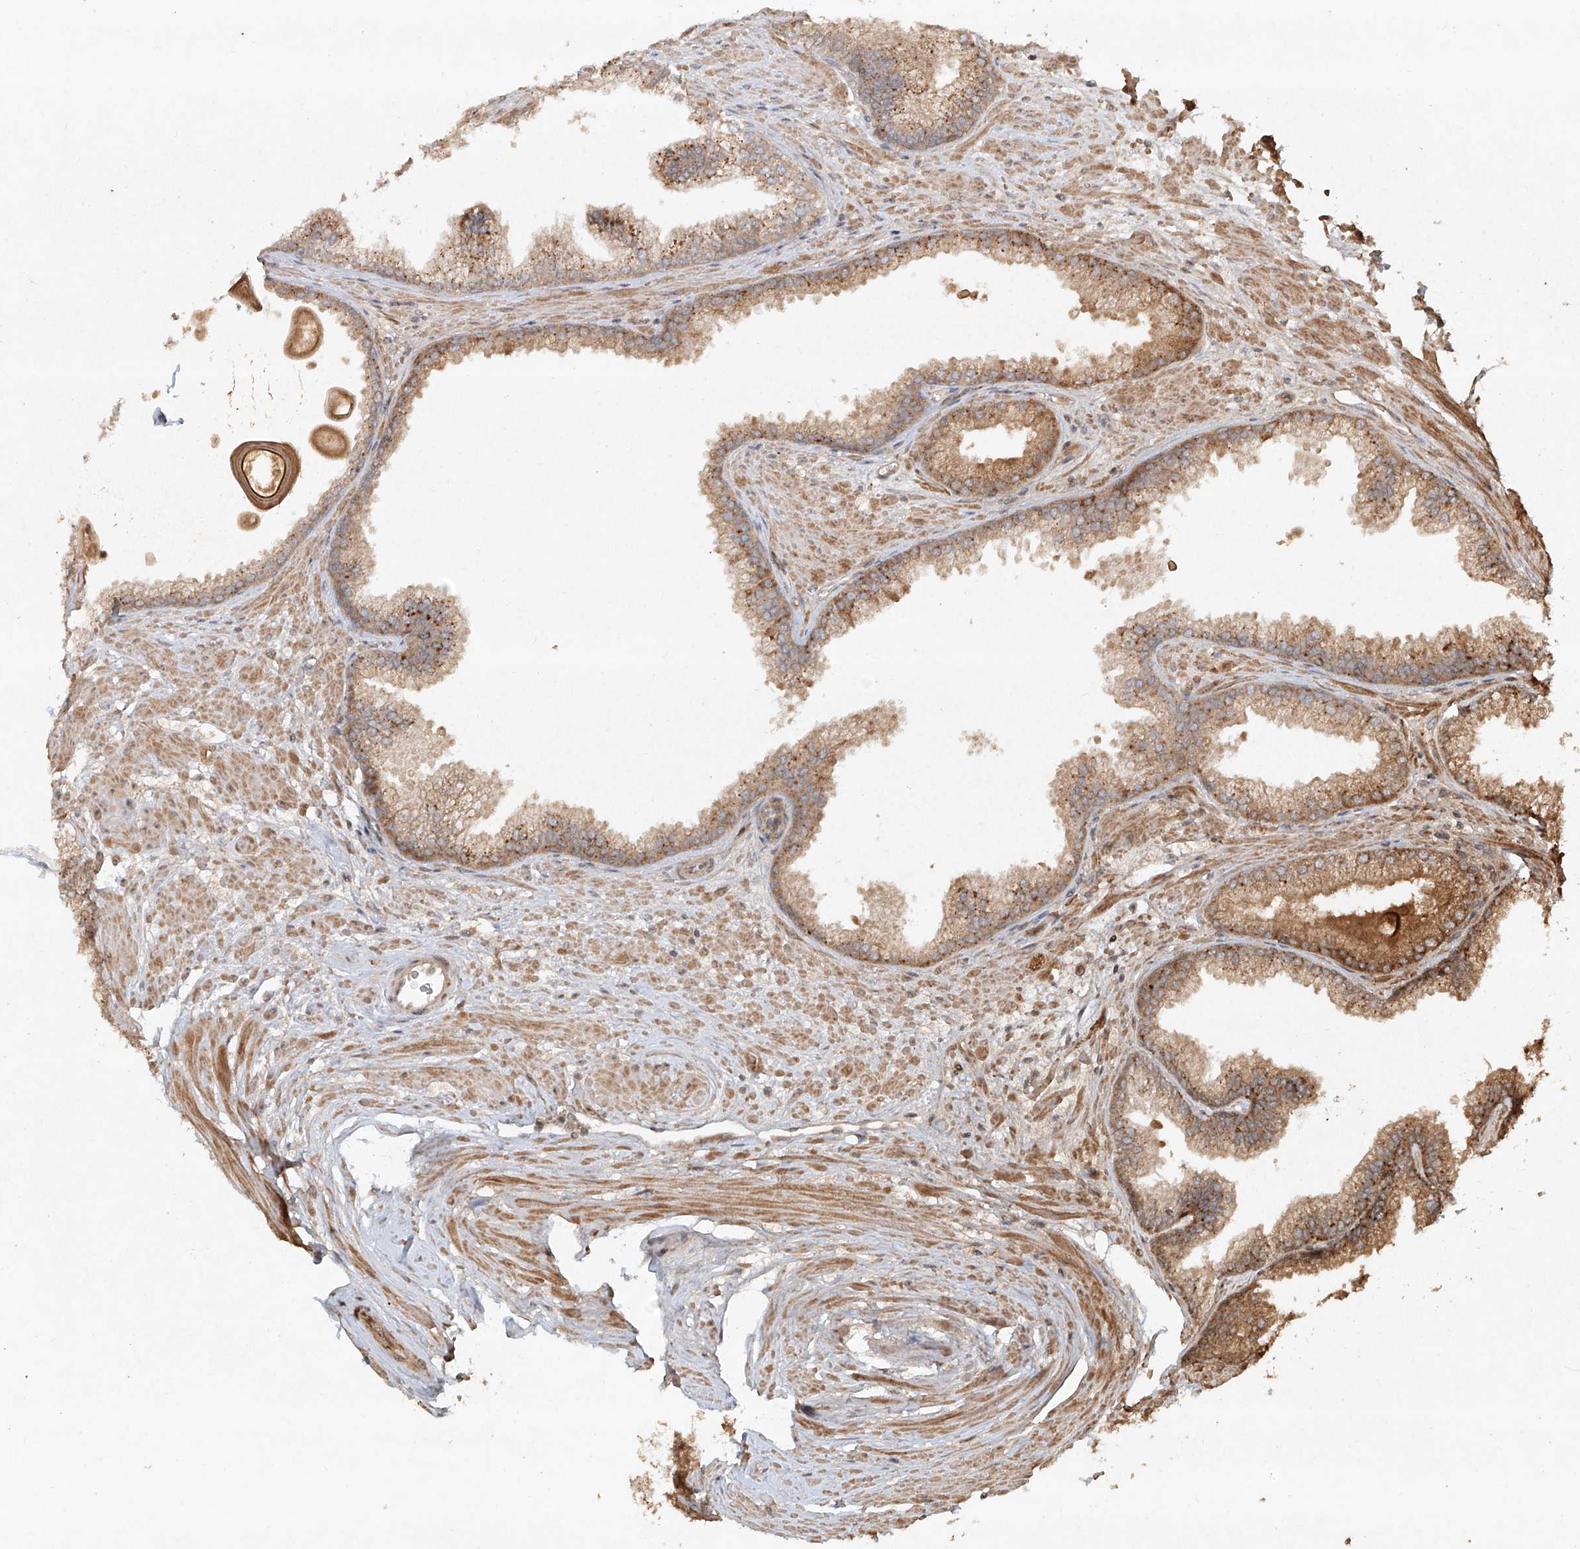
{"staining": {"intensity": "moderate", "quantity": ">75%", "location": "cytoplasmic/membranous"}, "tissue": "prostate cancer", "cell_type": "Tumor cells", "image_type": "cancer", "snomed": [{"axis": "morphology", "description": "Adenocarcinoma, Low grade"}, {"axis": "topography", "description": "Prostate"}], "caption": "Prostate adenocarcinoma (low-grade) stained with DAB (3,3'-diaminobenzidine) immunohistochemistry shows medium levels of moderate cytoplasmic/membranous positivity in about >75% of tumor cells.", "gene": "CYYR1", "patient": {"sex": "male", "age": 59}}